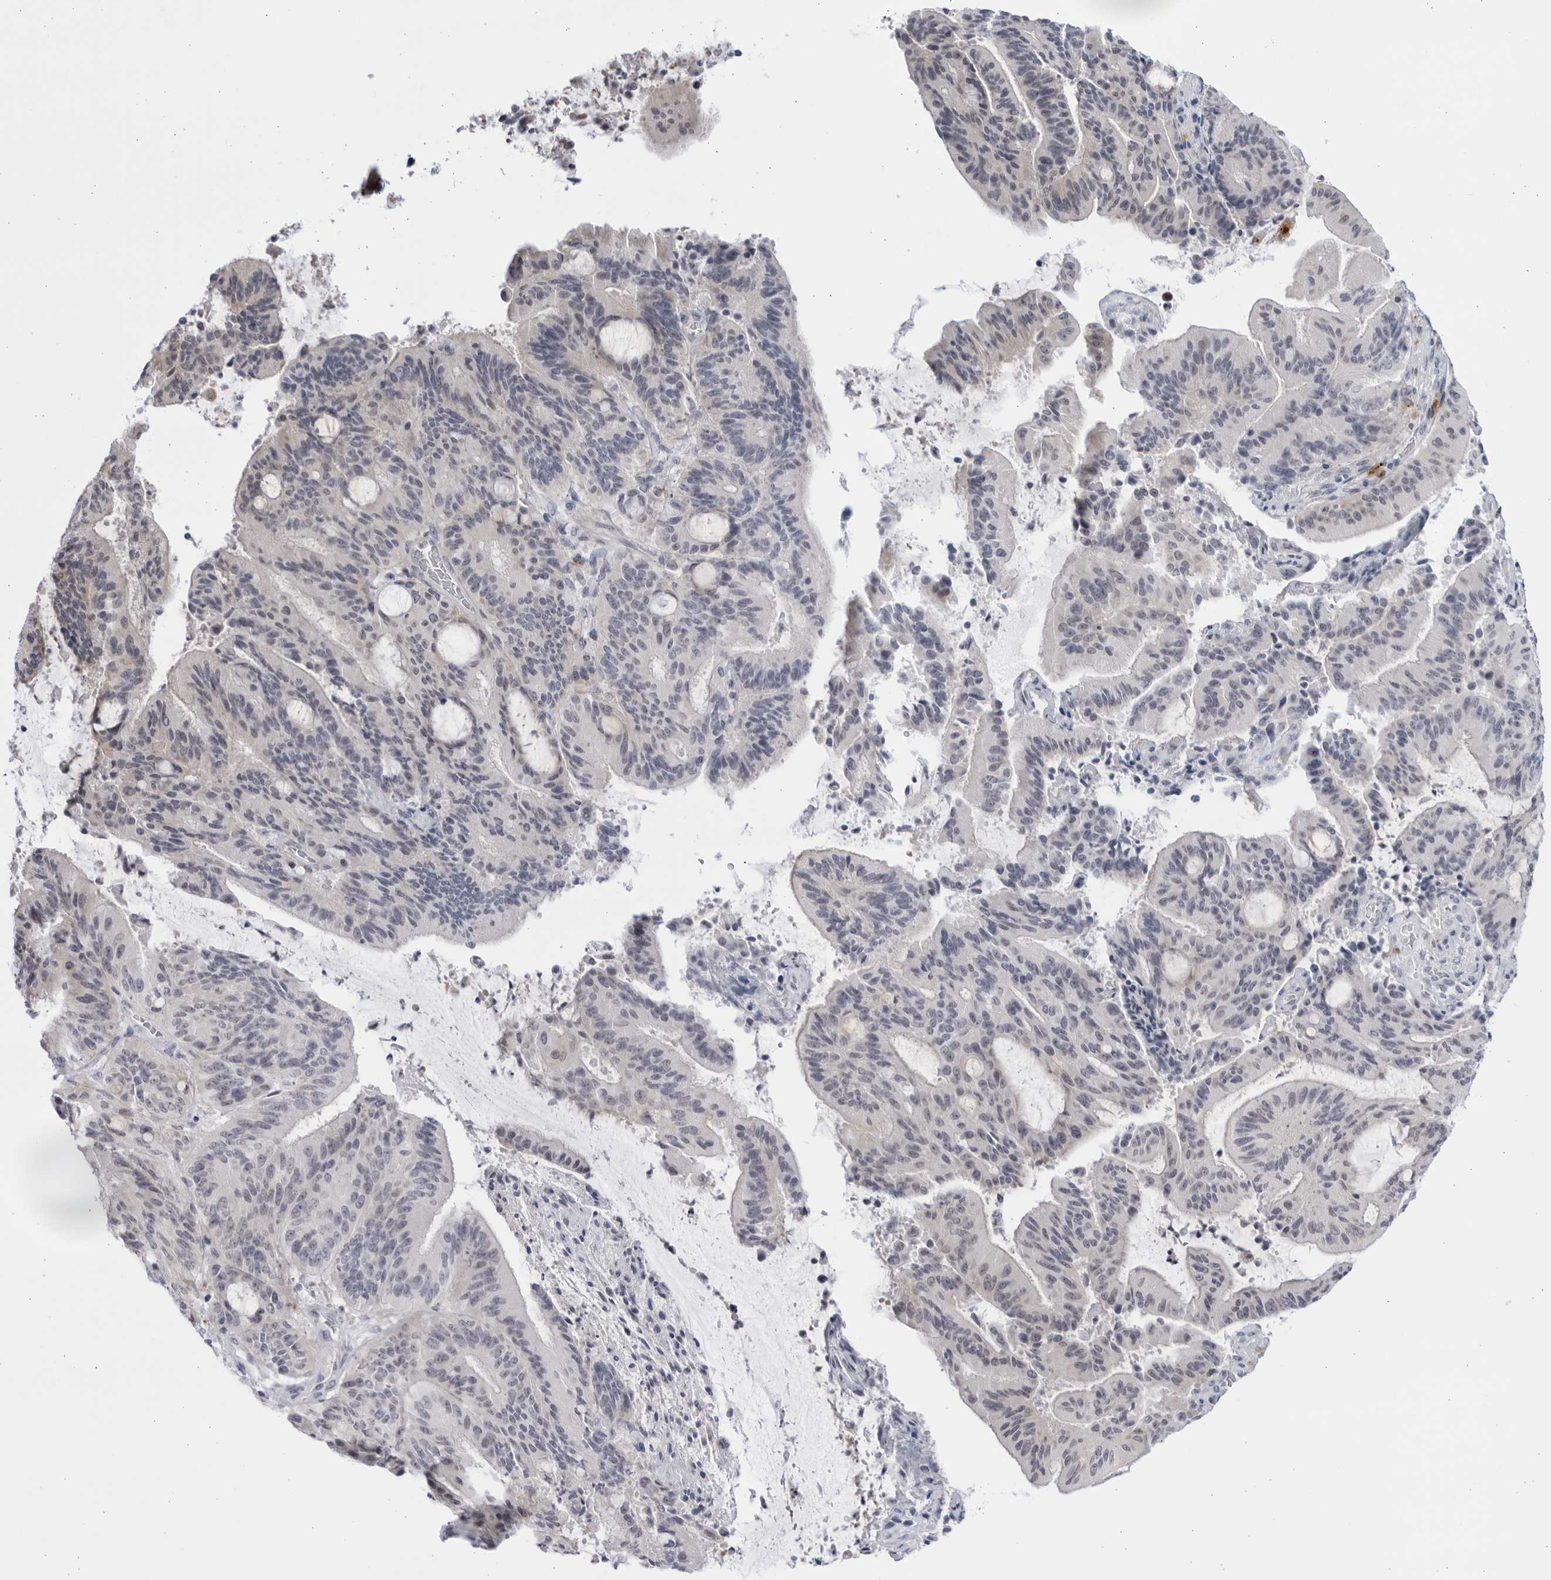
{"staining": {"intensity": "negative", "quantity": "none", "location": "none"}, "tissue": "liver cancer", "cell_type": "Tumor cells", "image_type": "cancer", "snomed": [{"axis": "morphology", "description": "Normal tissue, NOS"}, {"axis": "morphology", "description": "Cholangiocarcinoma"}, {"axis": "topography", "description": "Liver"}, {"axis": "topography", "description": "Peripheral nerve tissue"}], "caption": "This is a photomicrograph of immunohistochemistry staining of liver cancer (cholangiocarcinoma), which shows no staining in tumor cells.", "gene": "CCDC181", "patient": {"sex": "female", "age": 73}}